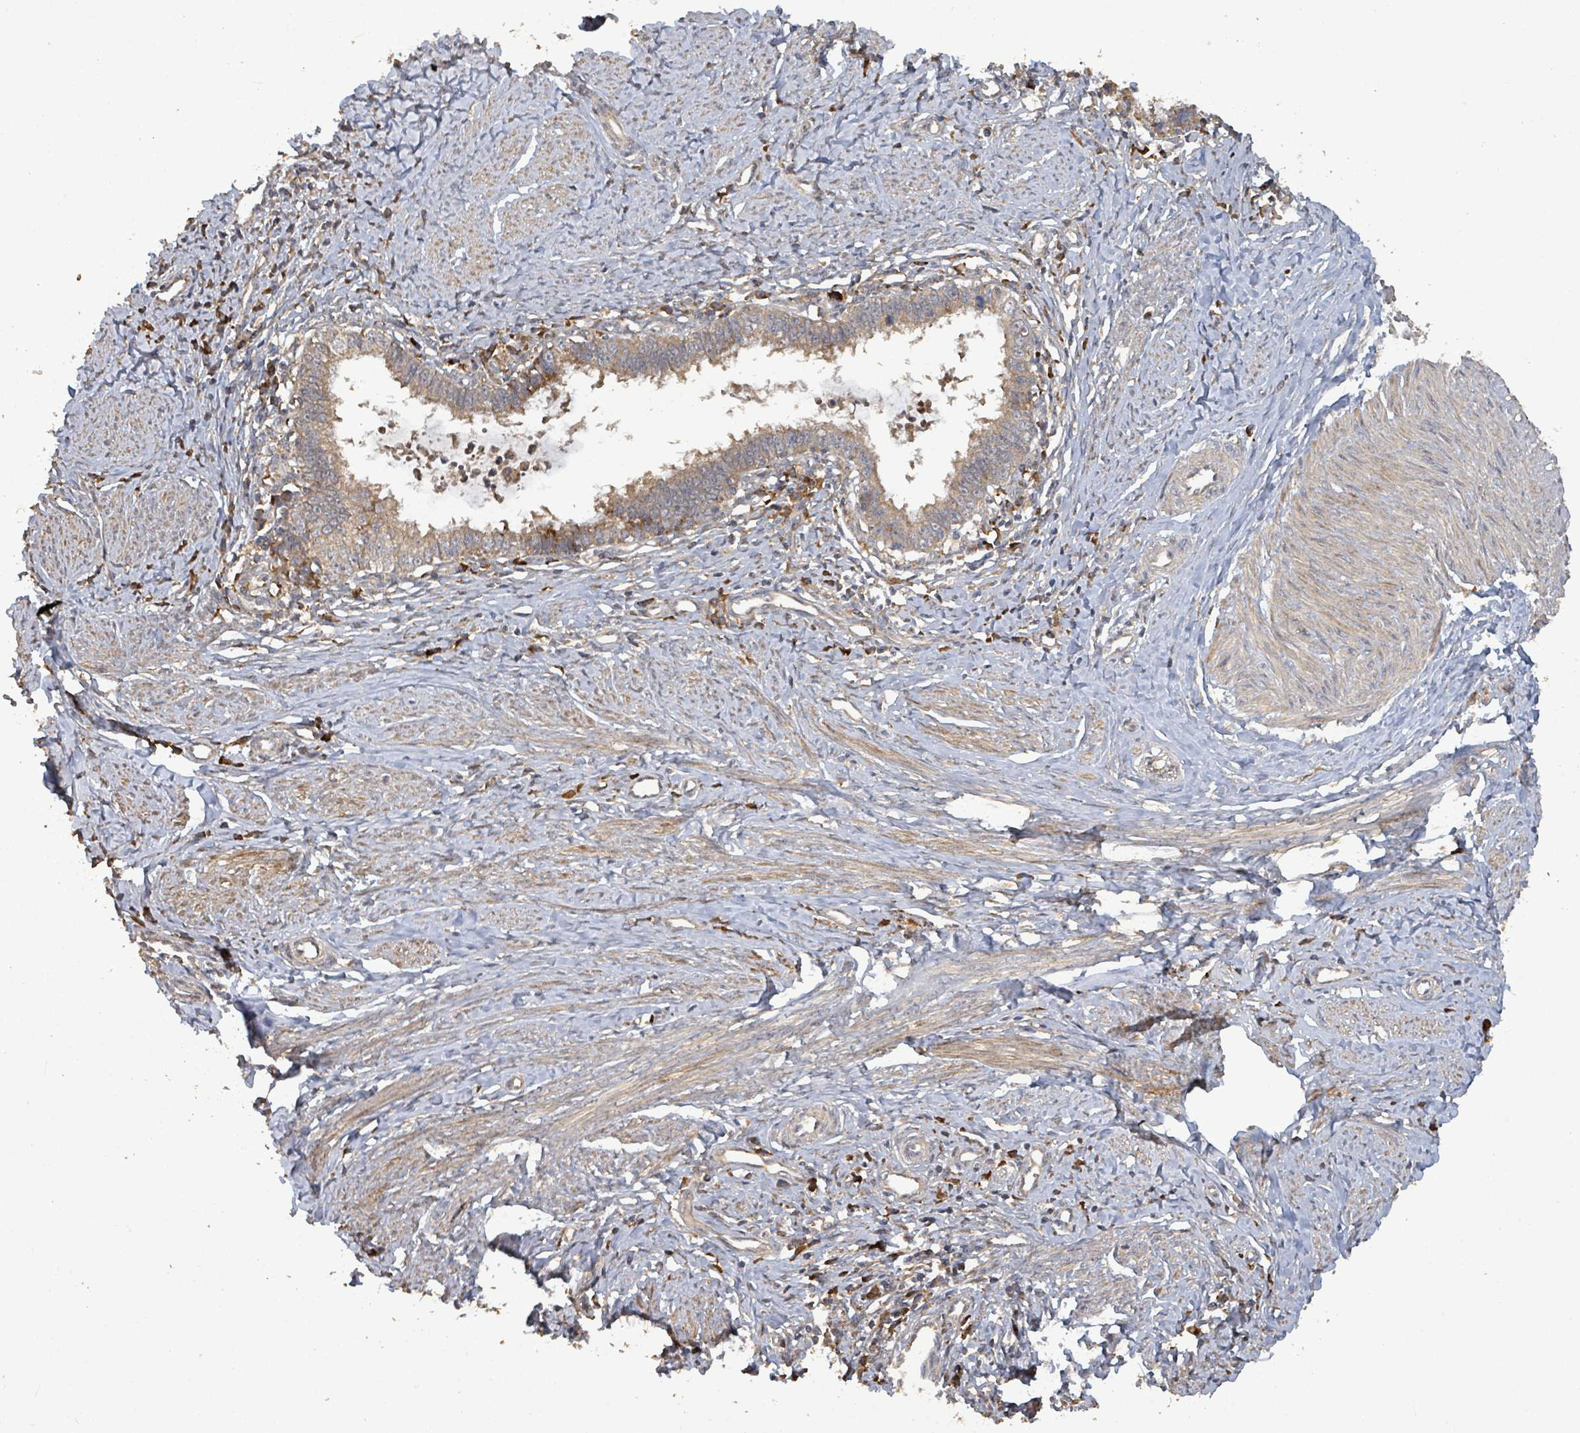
{"staining": {"intensity": "weak", "quantity": ">75%", "location": "cytoplasmic/membranous"}, "tissue": "cervical cancer", "cell_type": "Tumor cells", "image_type": "cancer", "snomed": [{"axis": "morphology", "description": "Adenocarcinoma, NOS"}, {"axis": "topography", "description": "Cervix"}], "caption": "An image showing weak cytoplasmic/membranous positivity in approximately >75% of tumor cells in cervical cancer, as visualized by brown immunohistochemical staining.", "gene": "STARD4", "patient": {"sex": "female", "age": 36}}